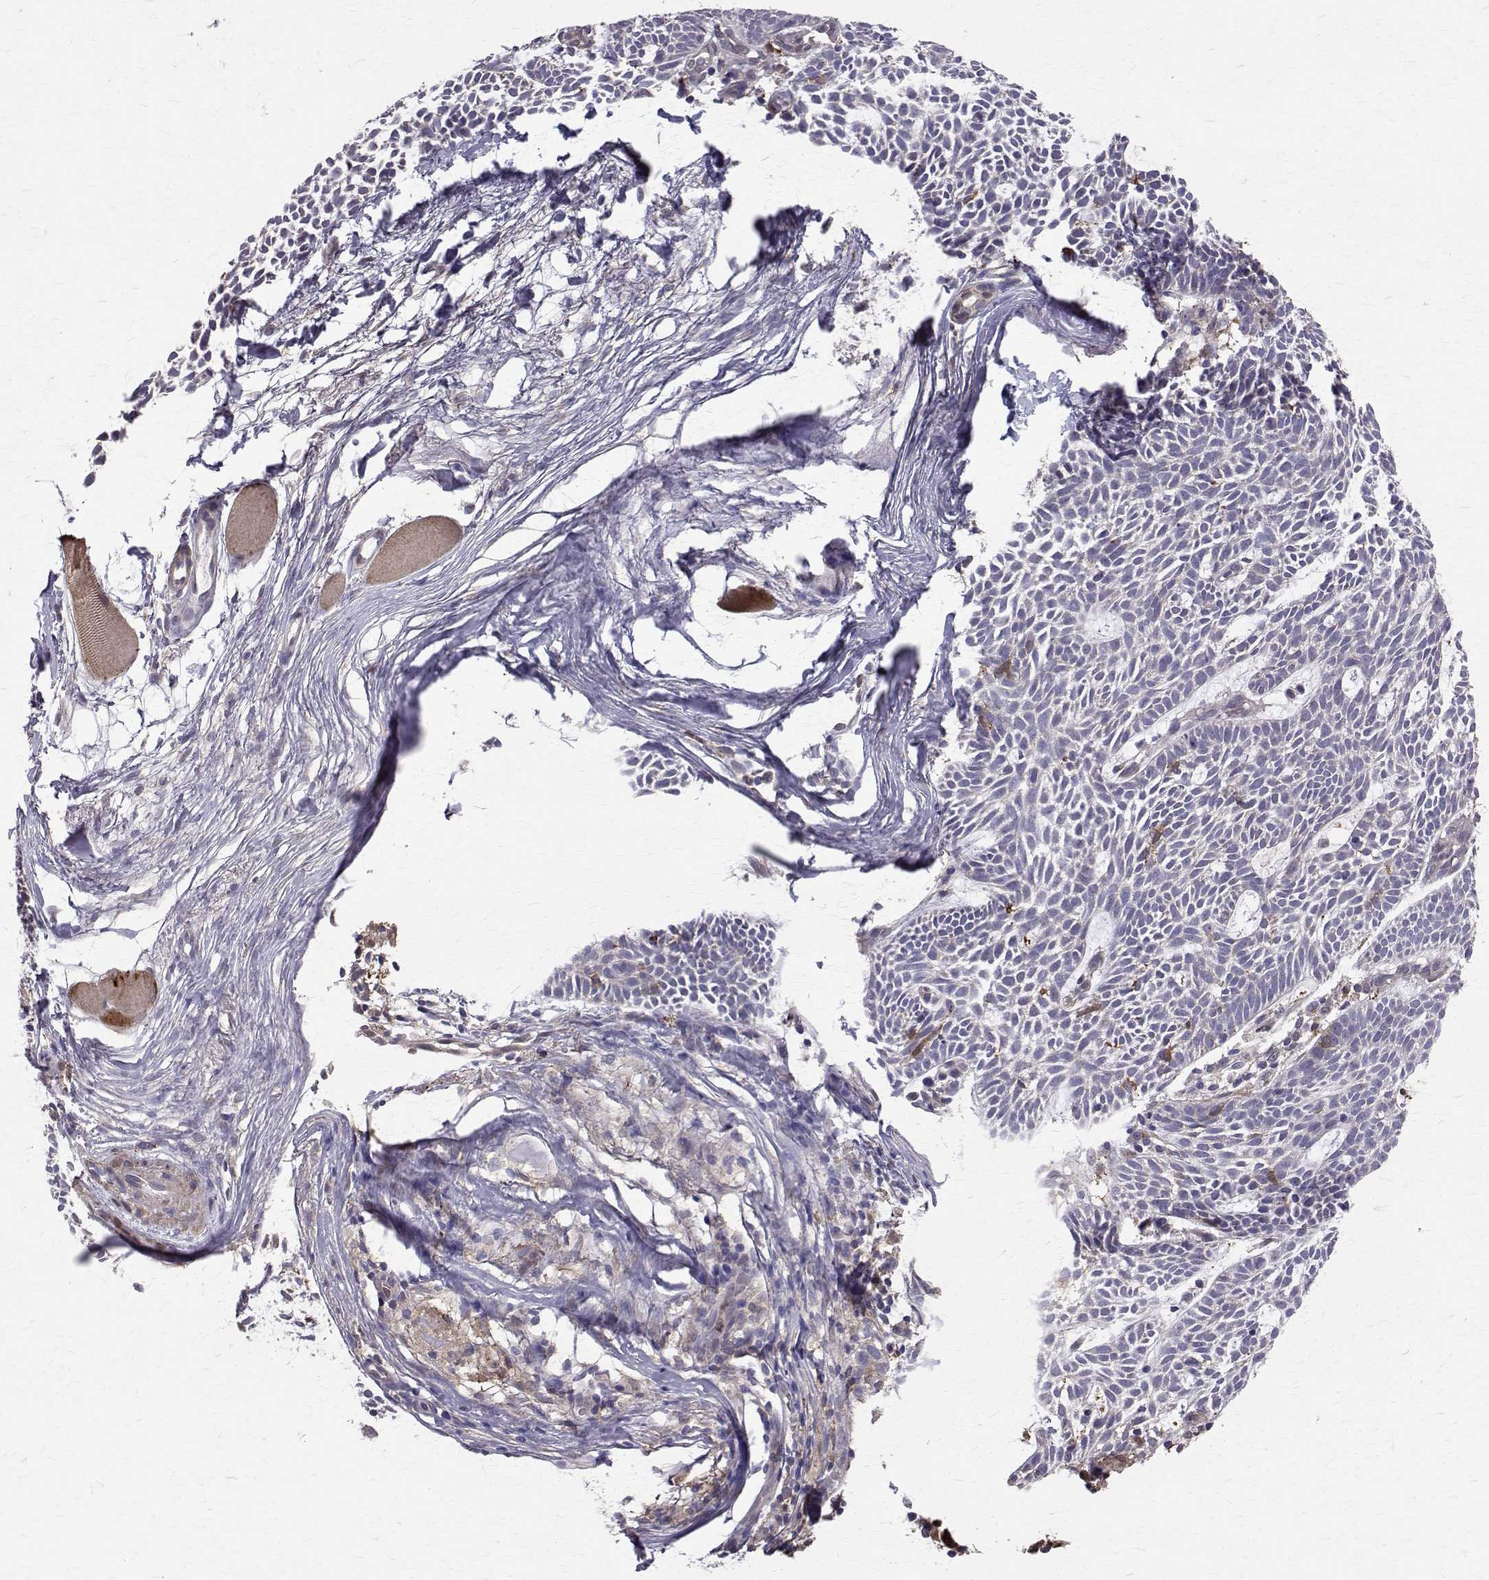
{"staining": {"intensity": "negative", "quantity": "none", "location": "none"}, "tissue": "skin cancer", "cell_type": "Tumor cells", "image_type": "cancer", "snomed": [{"axis": "morphology", "description": "Basal cell carcinoma"}, {"axis": "topography", "description": "Skin"}], "caption": "An immunohistochemistry histopathology image of skin cancer (basal cell carcinoma) is shown. There is no staining in tumor cells of skin cancer (basal cell carcinoma).", "gene": "CCDC89", "patient": {"sex": "male", "age": 83}}